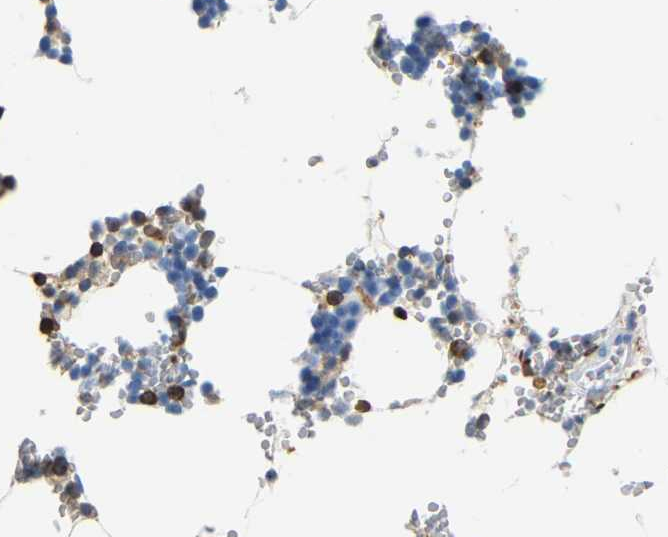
{"staining": {"intensity": "strong", "quantity": "<25%", "location": "cytoplasmic/membranous"}, "tissue": "bone marrow", "cell_type": "Hematopoietic cells", "image_type": "normal", "snomed": [{"axis": "morphology", "description": "Normal tissue, NOS"}, {"axis": "topography", "description": "Bone marrow"}], "caption": "About <25% of hematopoietic cells in benign bone marrow display strong cytoplasmic/membranous protein expression as visualized by brown immunohistochemical staining.", "gene": "ARHGAP45", "patient": {"sex": "male", "age": 70}}